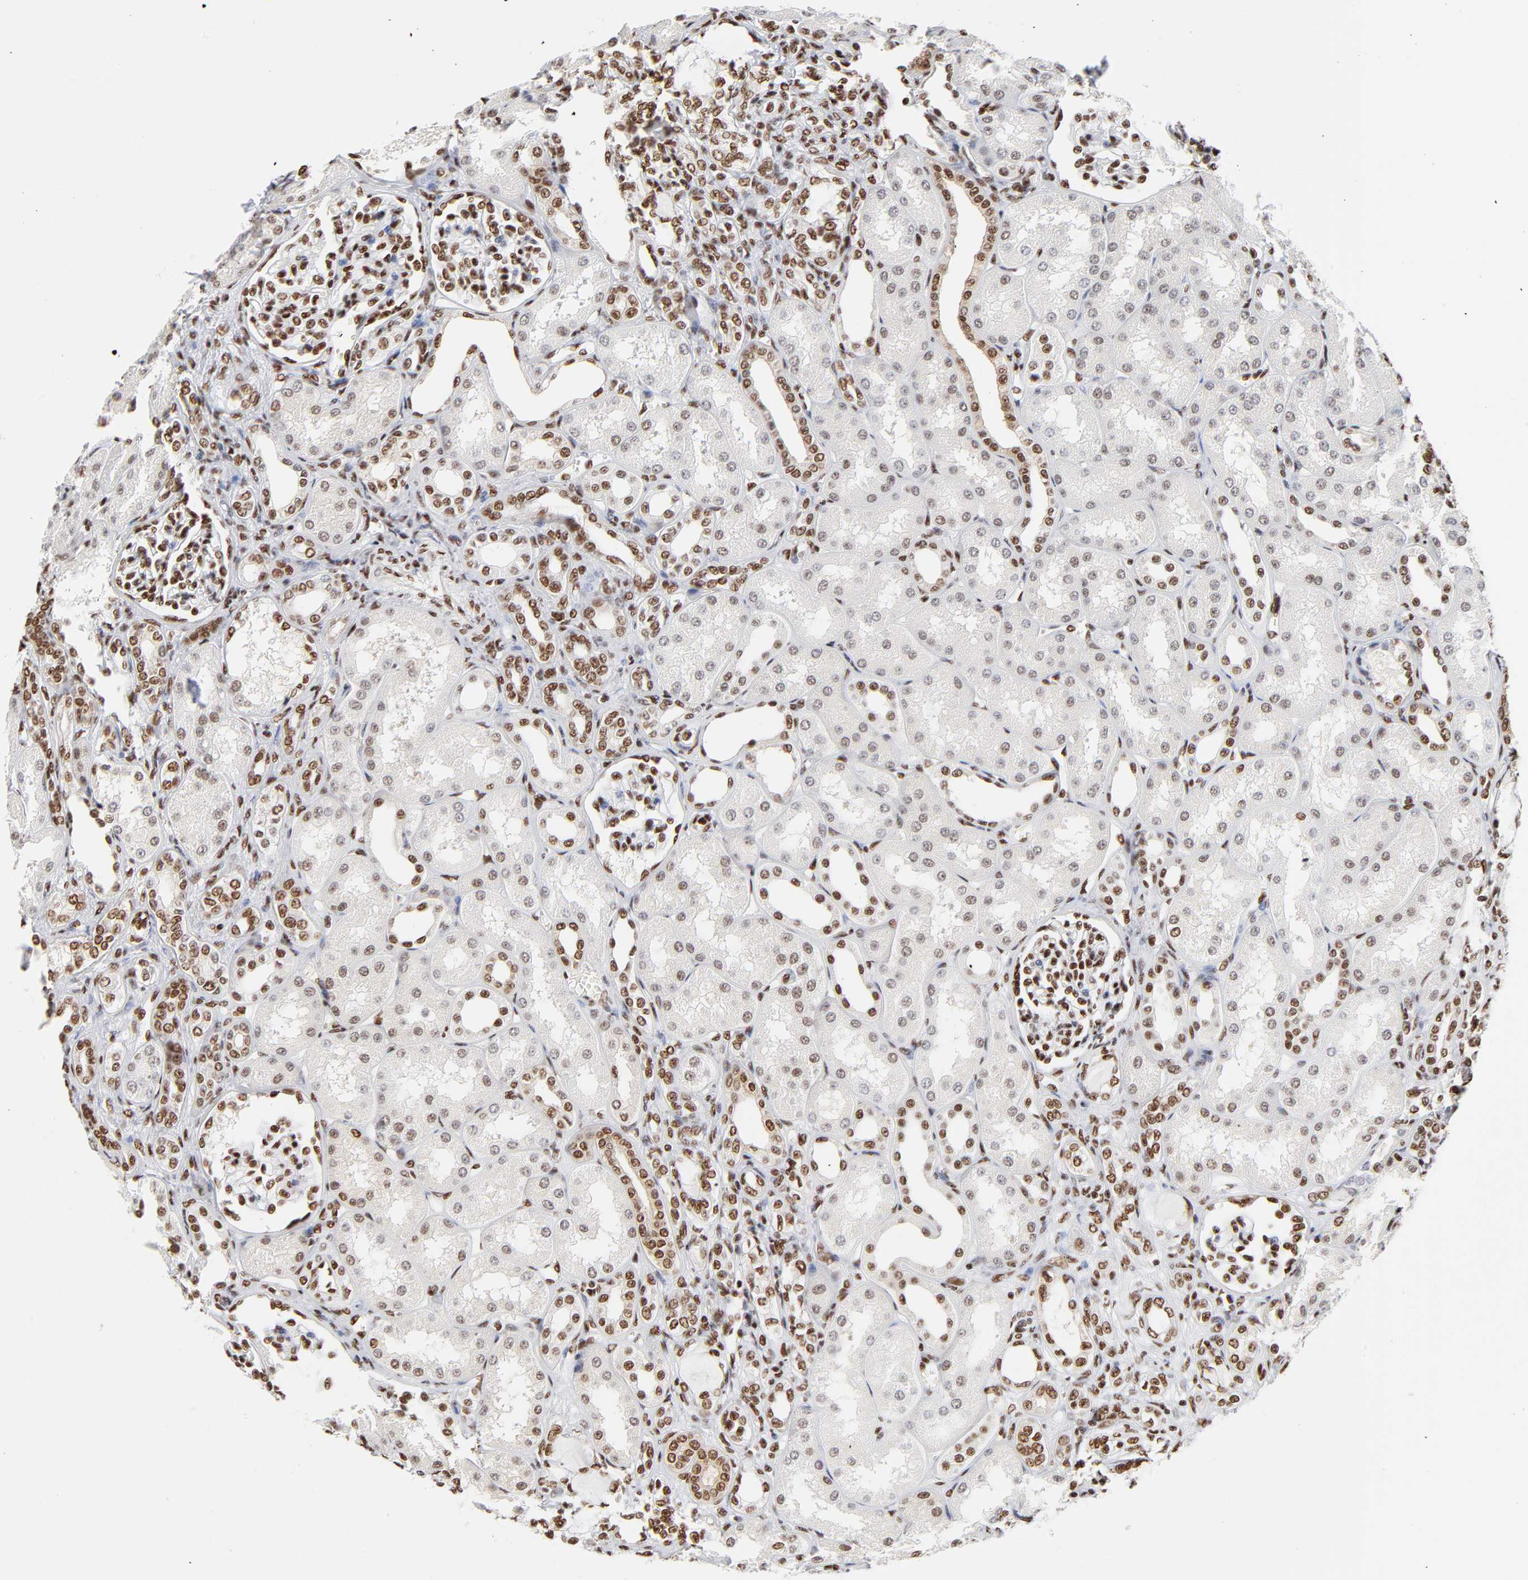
{"staining": {"intensity": "moderate", "quantity": "25%-75%", "location": "nuclear"}, "tissue": "kidney", "cell_type": "Cells in glomeruli", "image_type": "normal", "snomed": [{"axis": "morphology", "description": "Normal tissue, NOS"}, {"axis": "topography", "description": "Kidney"}], "caption": "Cells in glomeruli reveal medium levels of moderate nuclear expression in about 25%-75% of cells in benign kidney.", "gene": "CREB1", "patient": {"sex": "male", "age": 7}}